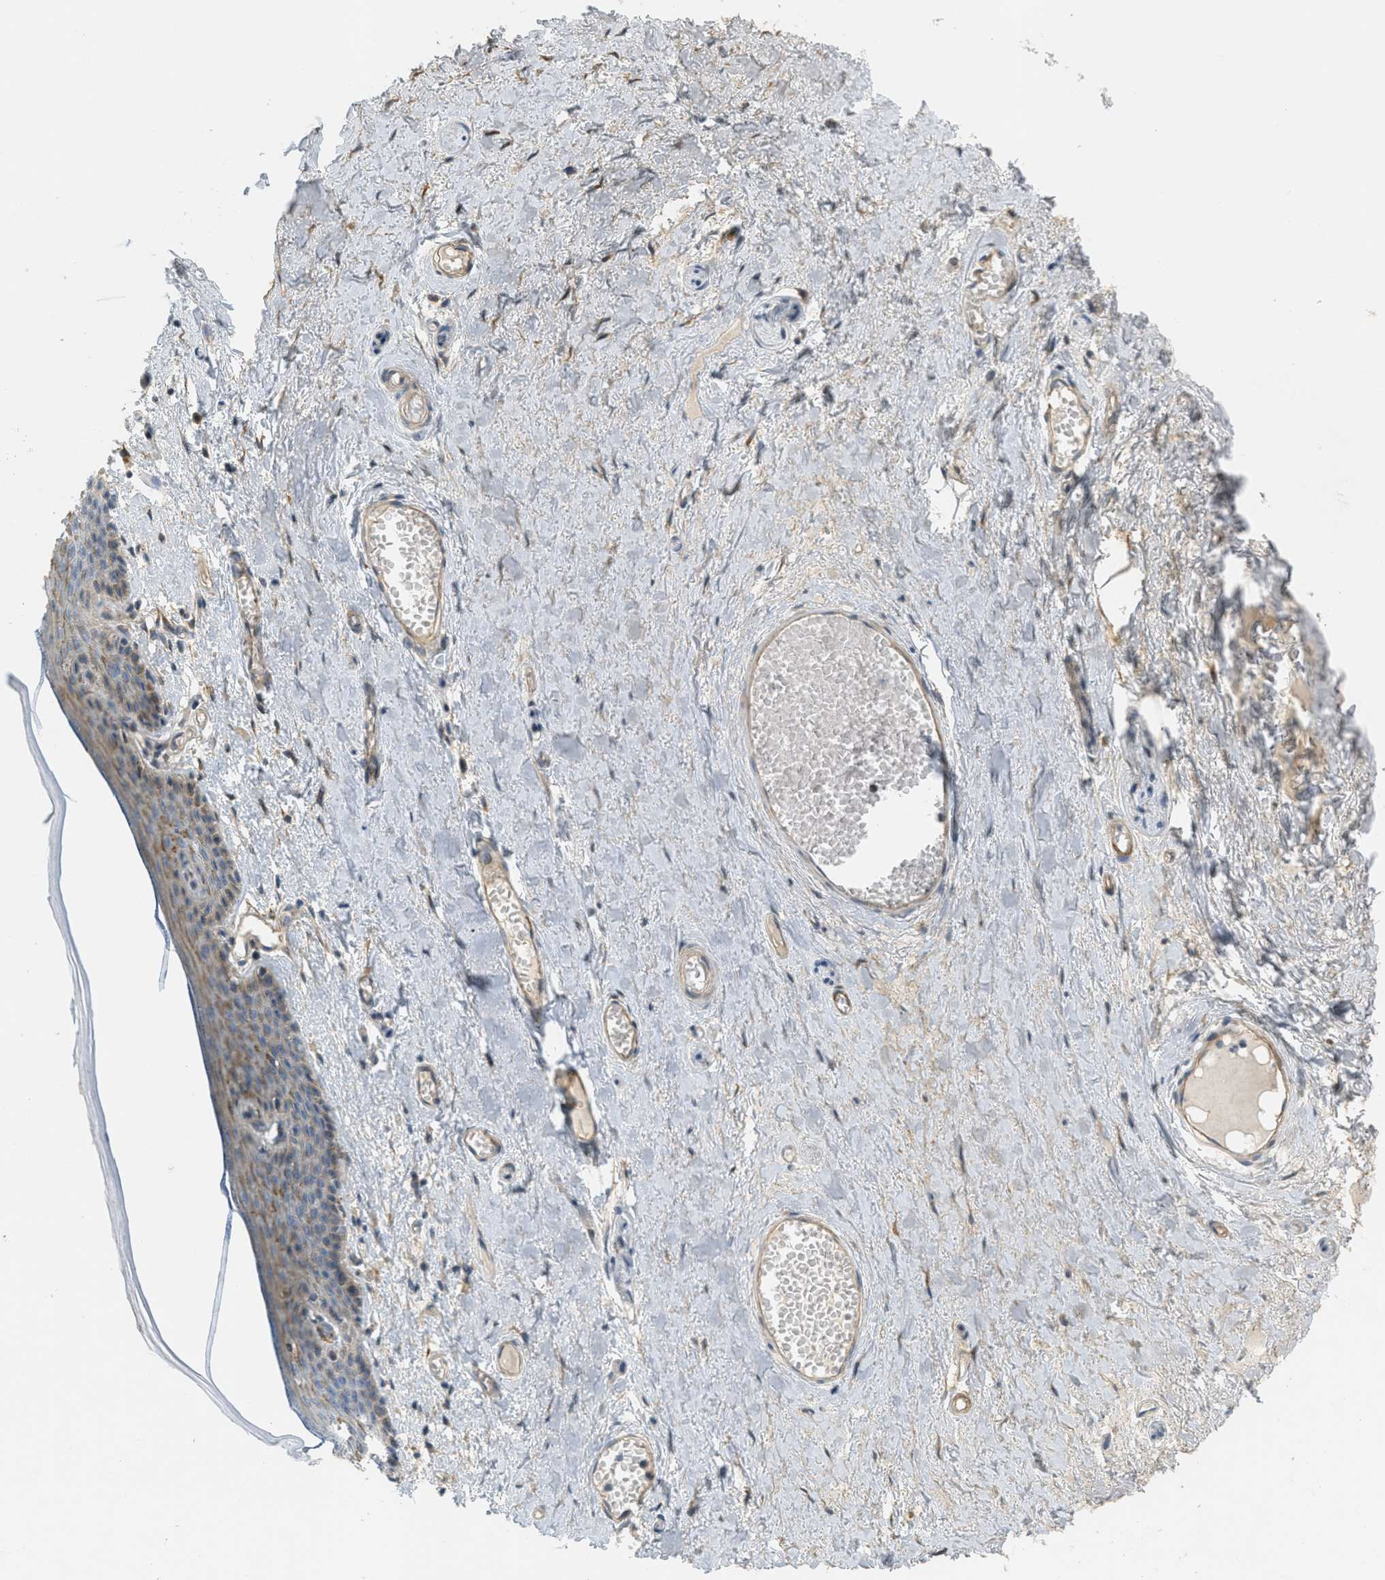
{"staining": {"intensity": "moderate", "quantity": "25%-75%", "location": "cytoplasmic/membranous"}, "tissue": "skin", "cell_type": "Epidermal cells", "image_type": "normal", "snomed": [{"axis": "morphology", "description": "Normal tissue, NOS"}, {"axis": "topography", "description": "Adipose tissue"}, {"axis": "topography", "description": "Vascular tissue"}, {"axis": "topography", "description": "Anal"}, {"axis": "topography", "description": "Peripheral nerve tissue"}], "caption": "Moderate cytoplasmic/membranous expression for a protein is appreciated in approximately 25%-75% of epidermal cells of benign skin using immunohistochemistry (IHC).", "gene": "ADCY5", "patient": {"sex": "female", "age": 54}}